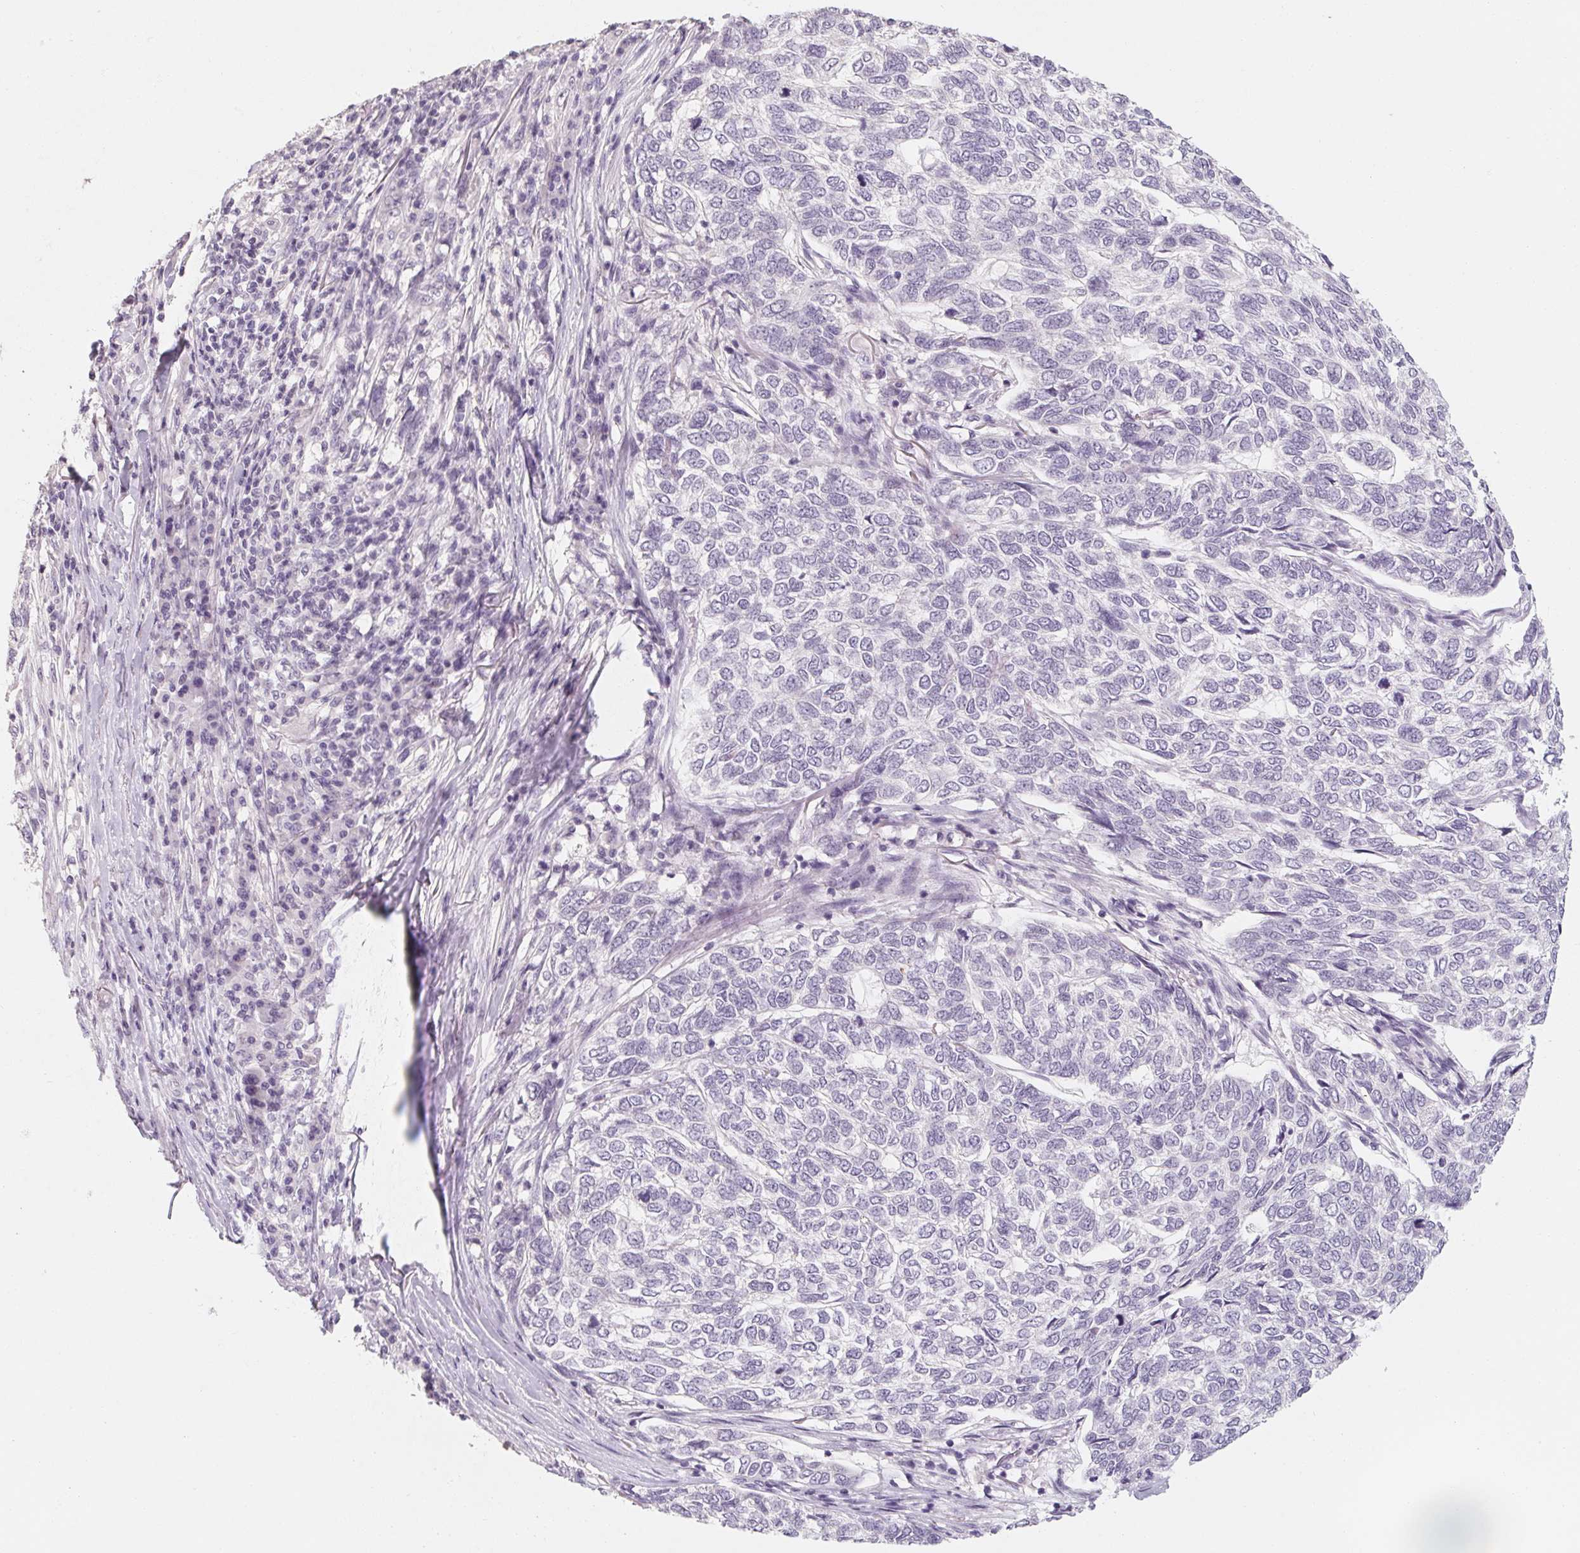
{"staining": {"intensity": "negative", "quantity": "none", "location": "none"}, "tissue": "skin cancer", "cell_type": "Tumor cells", "image_type": "cancer", "snomed": [{"axis": "morphology", "description": "Basal cell carcinoma"}, {"axis": "topography", "description": "Skin"}], "caption": "The histopathology image shows no staining of tumor cells in skin cancer (basal cell carcinoma).", "gene": "CAPZA3", "patient": {"sex": "female", "age": 65}}